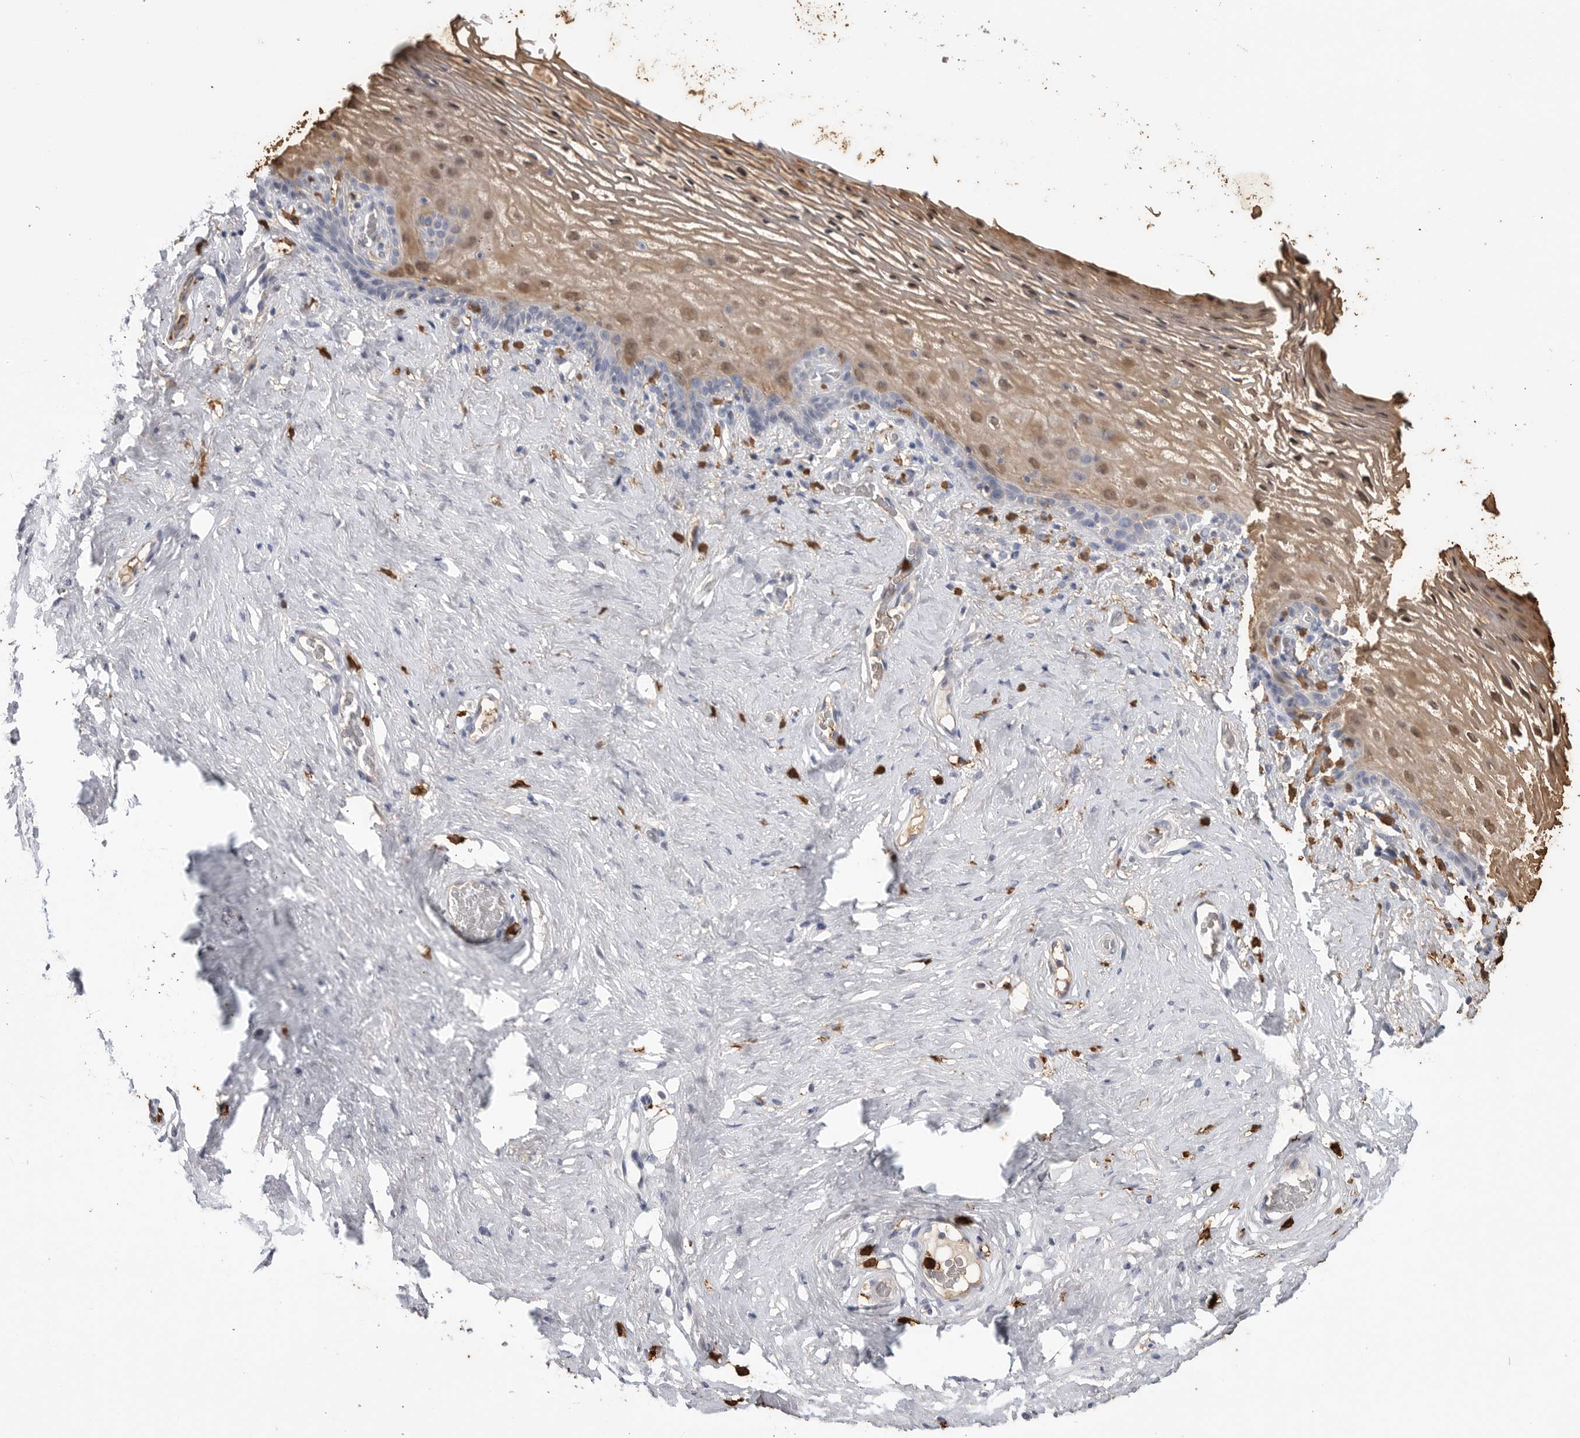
{"staining": {"intensity": "moderate", "quantity": "25%-75%", "location": "cytoplasmic/membranous,nuclear"}, "tissue": "vagina", "cell_type": "Squamous epithelial cells", "image_type": "normal", "snomed": [{"axis": "morphology", "description": "Normal tissue, NOS"}, {"axis": "morphology", "description": "Adenocarcinoma, NOS"}, {"axis": "topography", "description": "Rectum"}, {"axis": "topography", "description": "Vagina"}], "caption": "Vagina stained with a brown dye shows moderate cytoplasmic/membranous,nuclear positive staining in approximately 25%-75% of squamous epithelial cells.", "gene": "CYB561D1", "patient": {"sex": "female", "age": 71}}